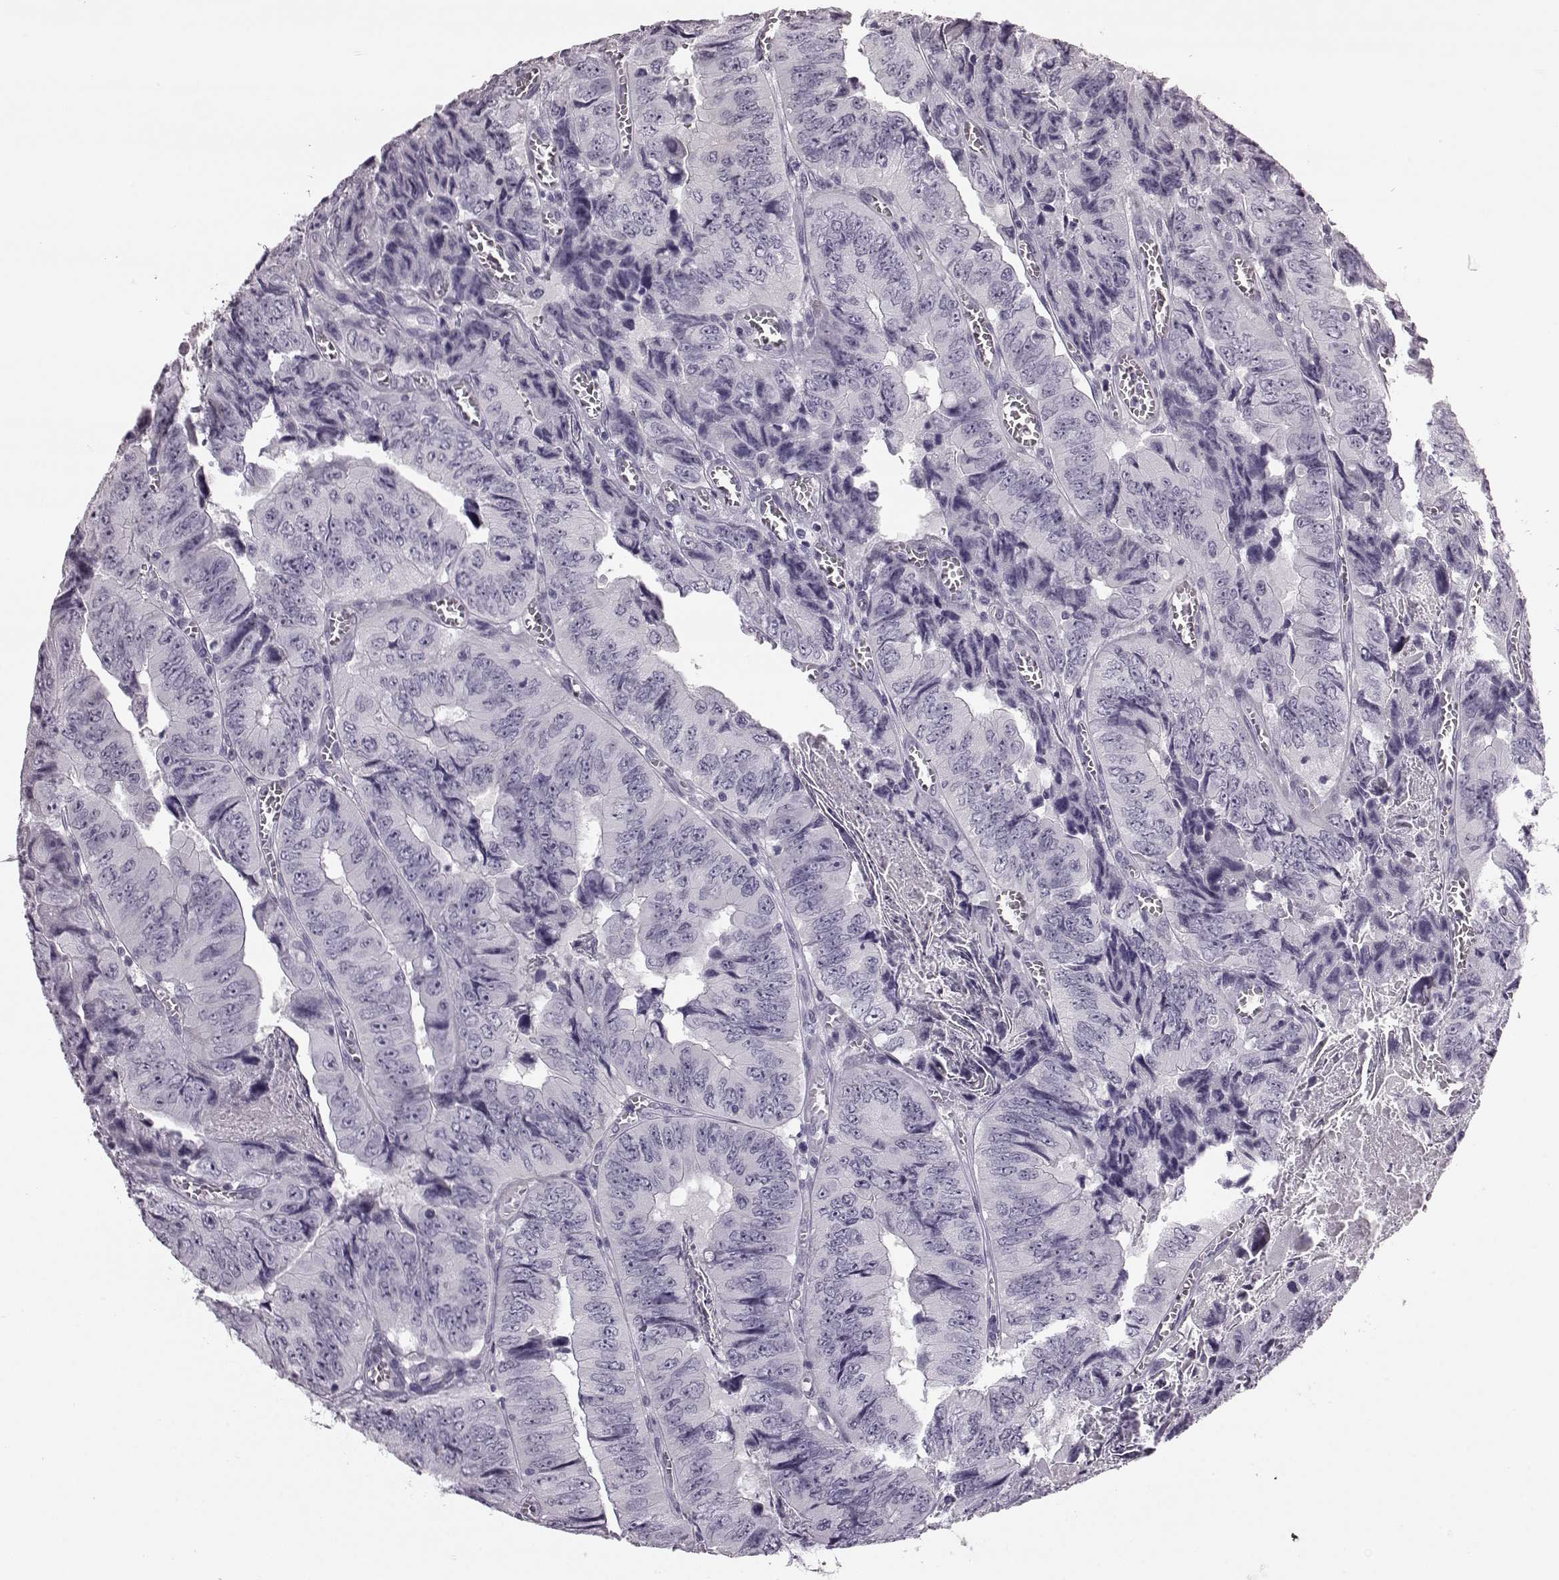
{"staining": {"intensity": "negative", "quantity": "none", "location": "none"}, "tissue": "colorectal cancer", "cell_type": "Tumor cells", "image_type": "cancer", "snomed": [{"axis": "morphology", "description": "Adenocarcinoma, NOS"}, {"axis": "topography", "description": "Colon"}], "caption": "A high-resolution micrograph shows immunohistochemistry staining of adenocarcinoma (colorectal), which exhibits no significant staining in tumor cells.", "gene": "AIPL1", "patient": {"sex": "female", "age": 84}}